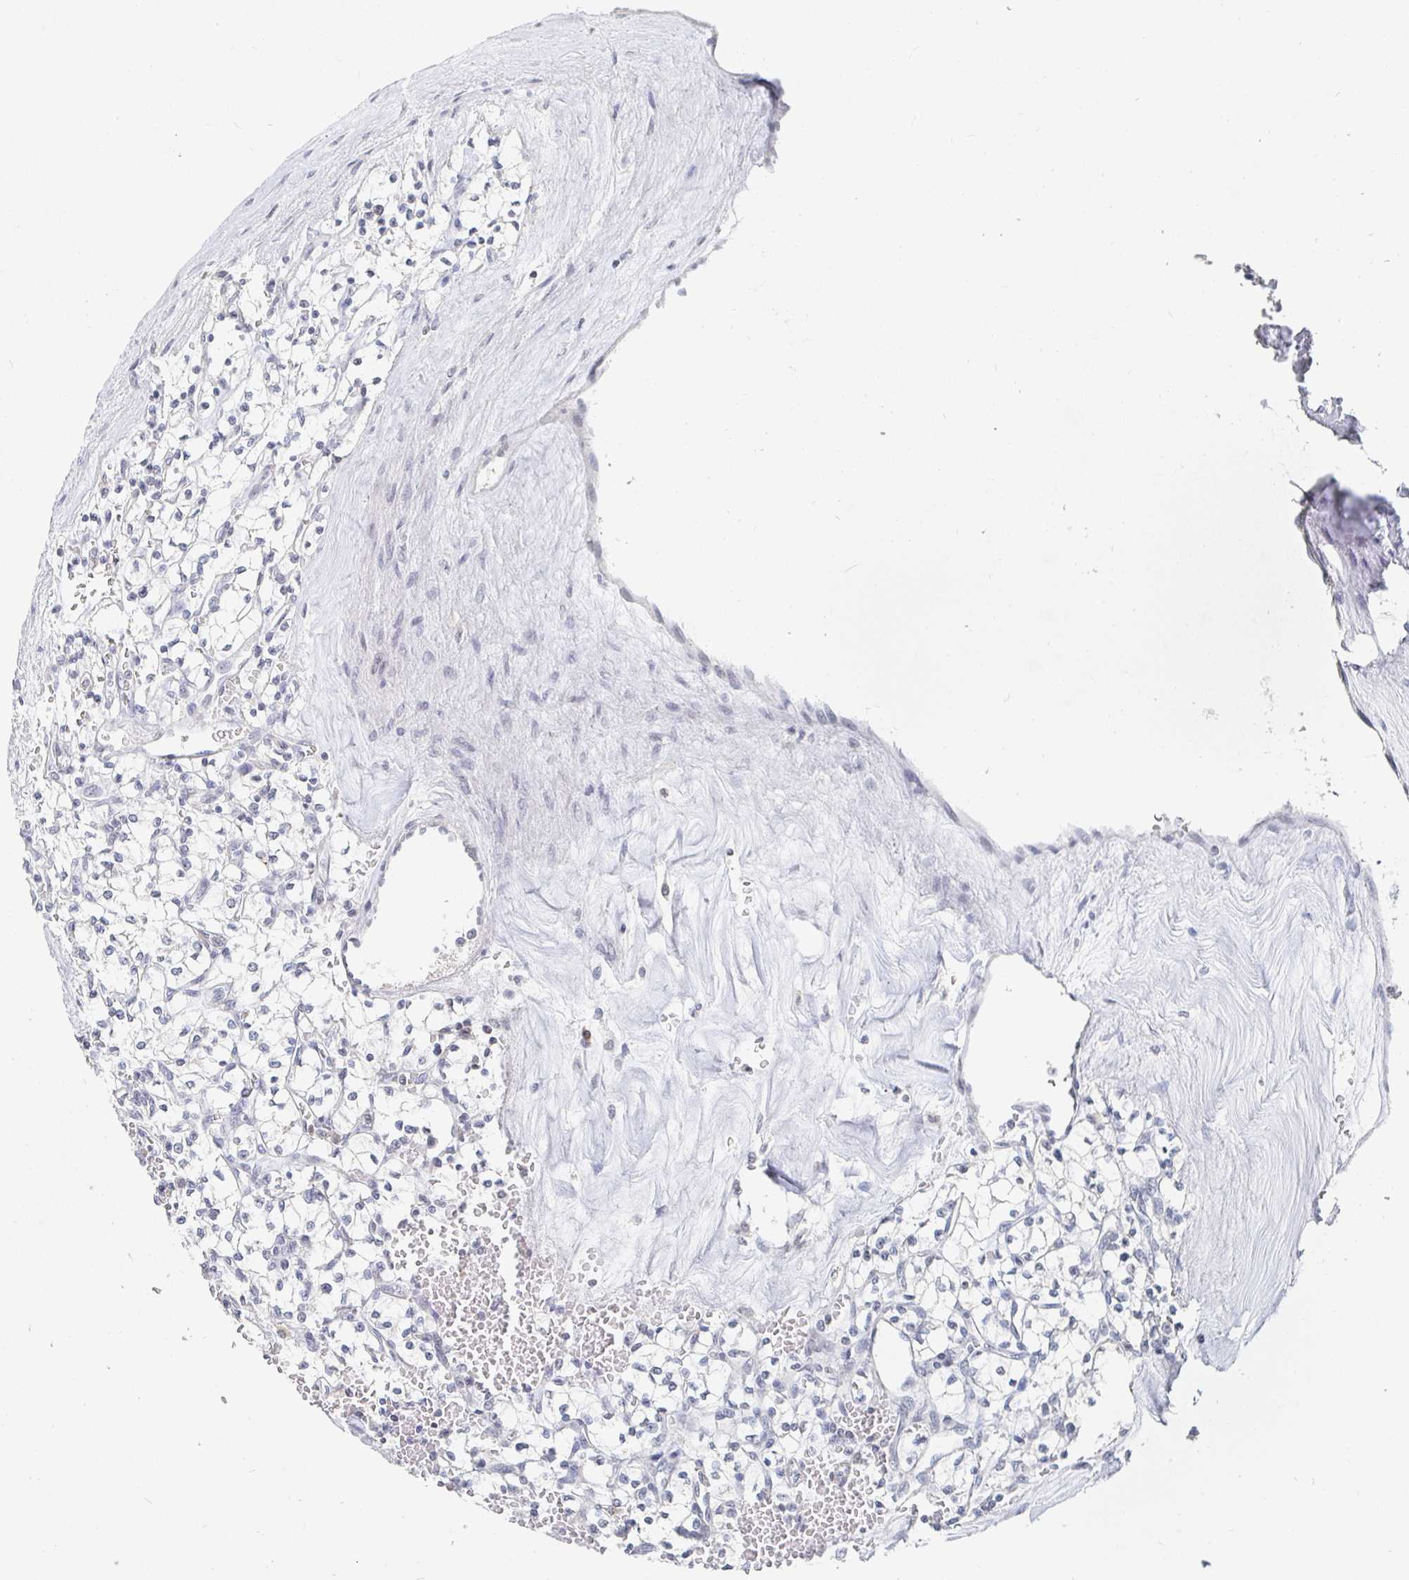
{"staining": {"intensity": "negative", "quantity": "none", "location": "none"}, "tissue": "renal cancer", "cell_type": "Tumor cells", "image_type": "cancer", "snomed": [{"axis": "morphology", "description": "Adenocarcinoma, NOS"}, {"axis": "topography", "description": "Kidney"}], "caption": "A high-resolution histopathology image shows immunohistochemistry (IHC) staining of adenocarcinoma (renal), which shows no significant expression in tumor cells. Nuclei are stained in blue.", "gene": "NME9", "patient": {"sex": "female", "age": 64}}